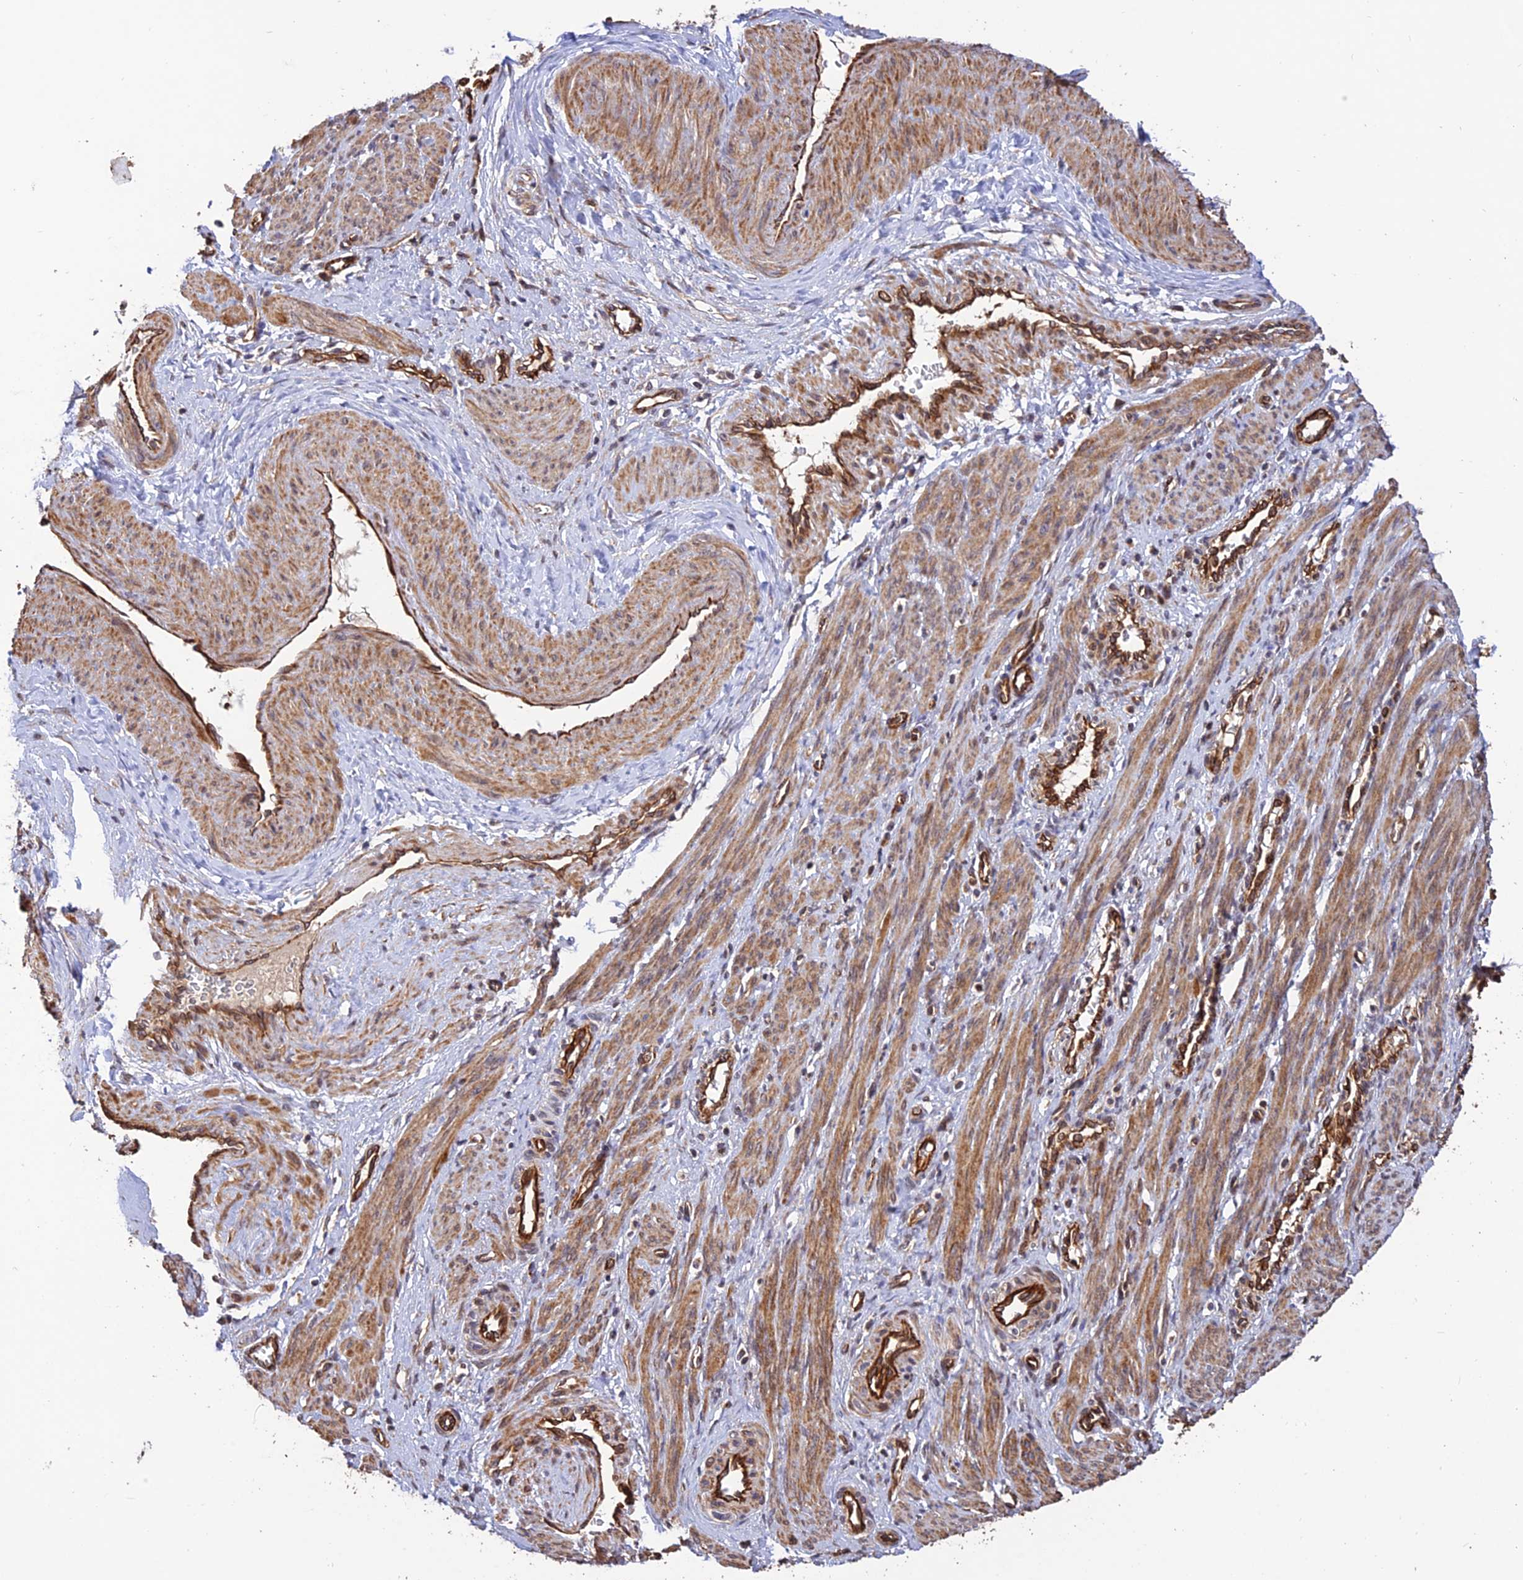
{"staining": {"intensity": "moderate", "quantity": ">75%", "location": "cytoplasmic/membranous"}, "tissue": "smooth muscle", "cell_type": "Smooth muscle cells", "image_type": "normal", "snomed": [{"axis": "morphology", "description": "Normal tissue, NOS"}, {"axis": "topography", "description": "Endometrium"}], "caption": "High-magnification brightfield microscopy of normal smooth muscle stained with DAB (3,3'-diaminobenzidine) (brown) and counterstained with hematoxylin (blue). smooth muscle cells exhibit moderate cytoplasmic/membranous expression is seen in approximately>75% of cells.", "gene": "CREBL2", "patient": {"sex": "female", "age": 33}}